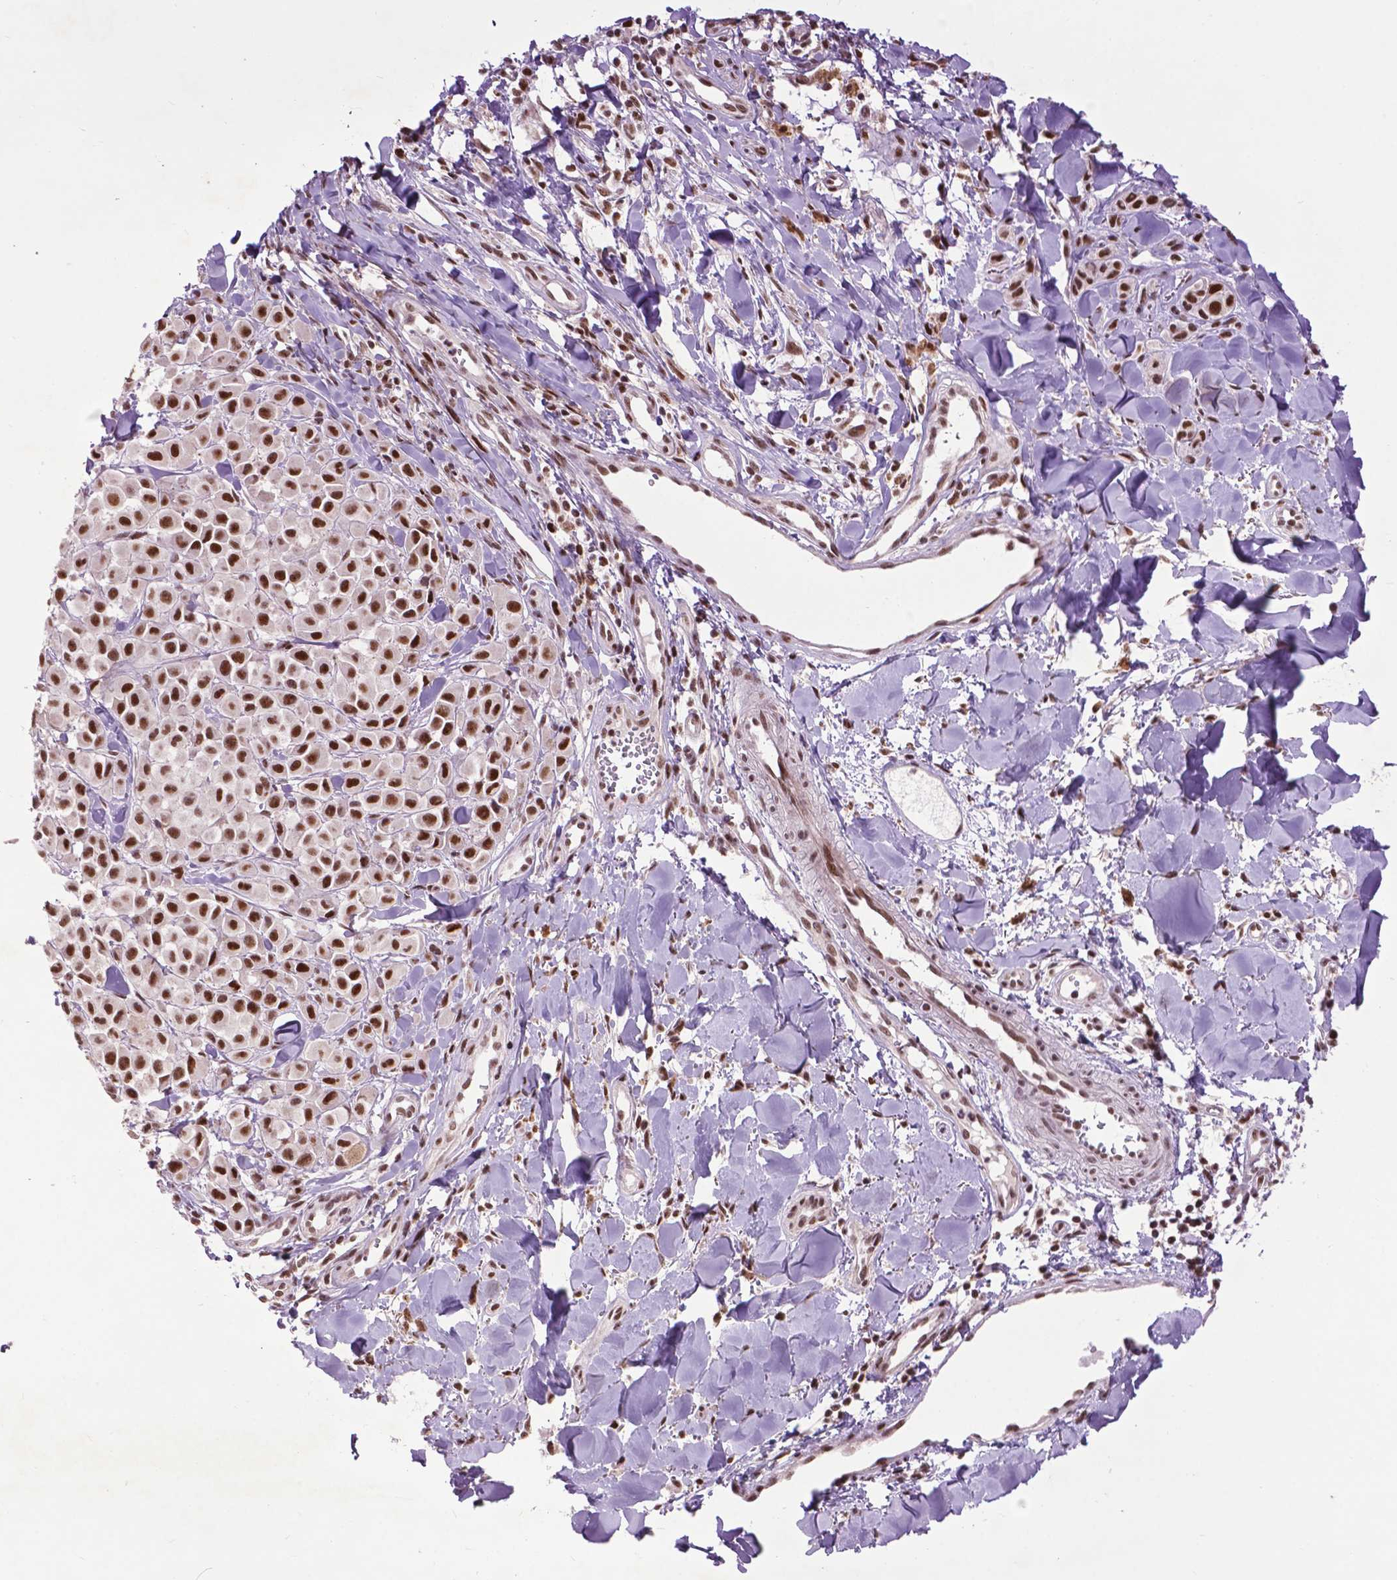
{"staining": {"intensity": "strong", "quantity": ">75%", "location": "nuclear"}, "tissue": "melanoma", "cell_type": "Tumor cells", "image_type": "cancer", "snomed": [{"axis": "morphology", "description": "Malignant melanoma, NOS"}, {"axis": "topography", "description": "Skin"}], "caption": "Immunohistochemistry photomicrograph of neoplastic tissue: malignant melanoma stained using immunohistochemistry demonstrates high levels of strong protein expression localized specifically in the nuclear of tumor cells, appearing as a nuclear brown color.", "gene": "EAF1", "patient": {"sex": "male", "age": 77}}